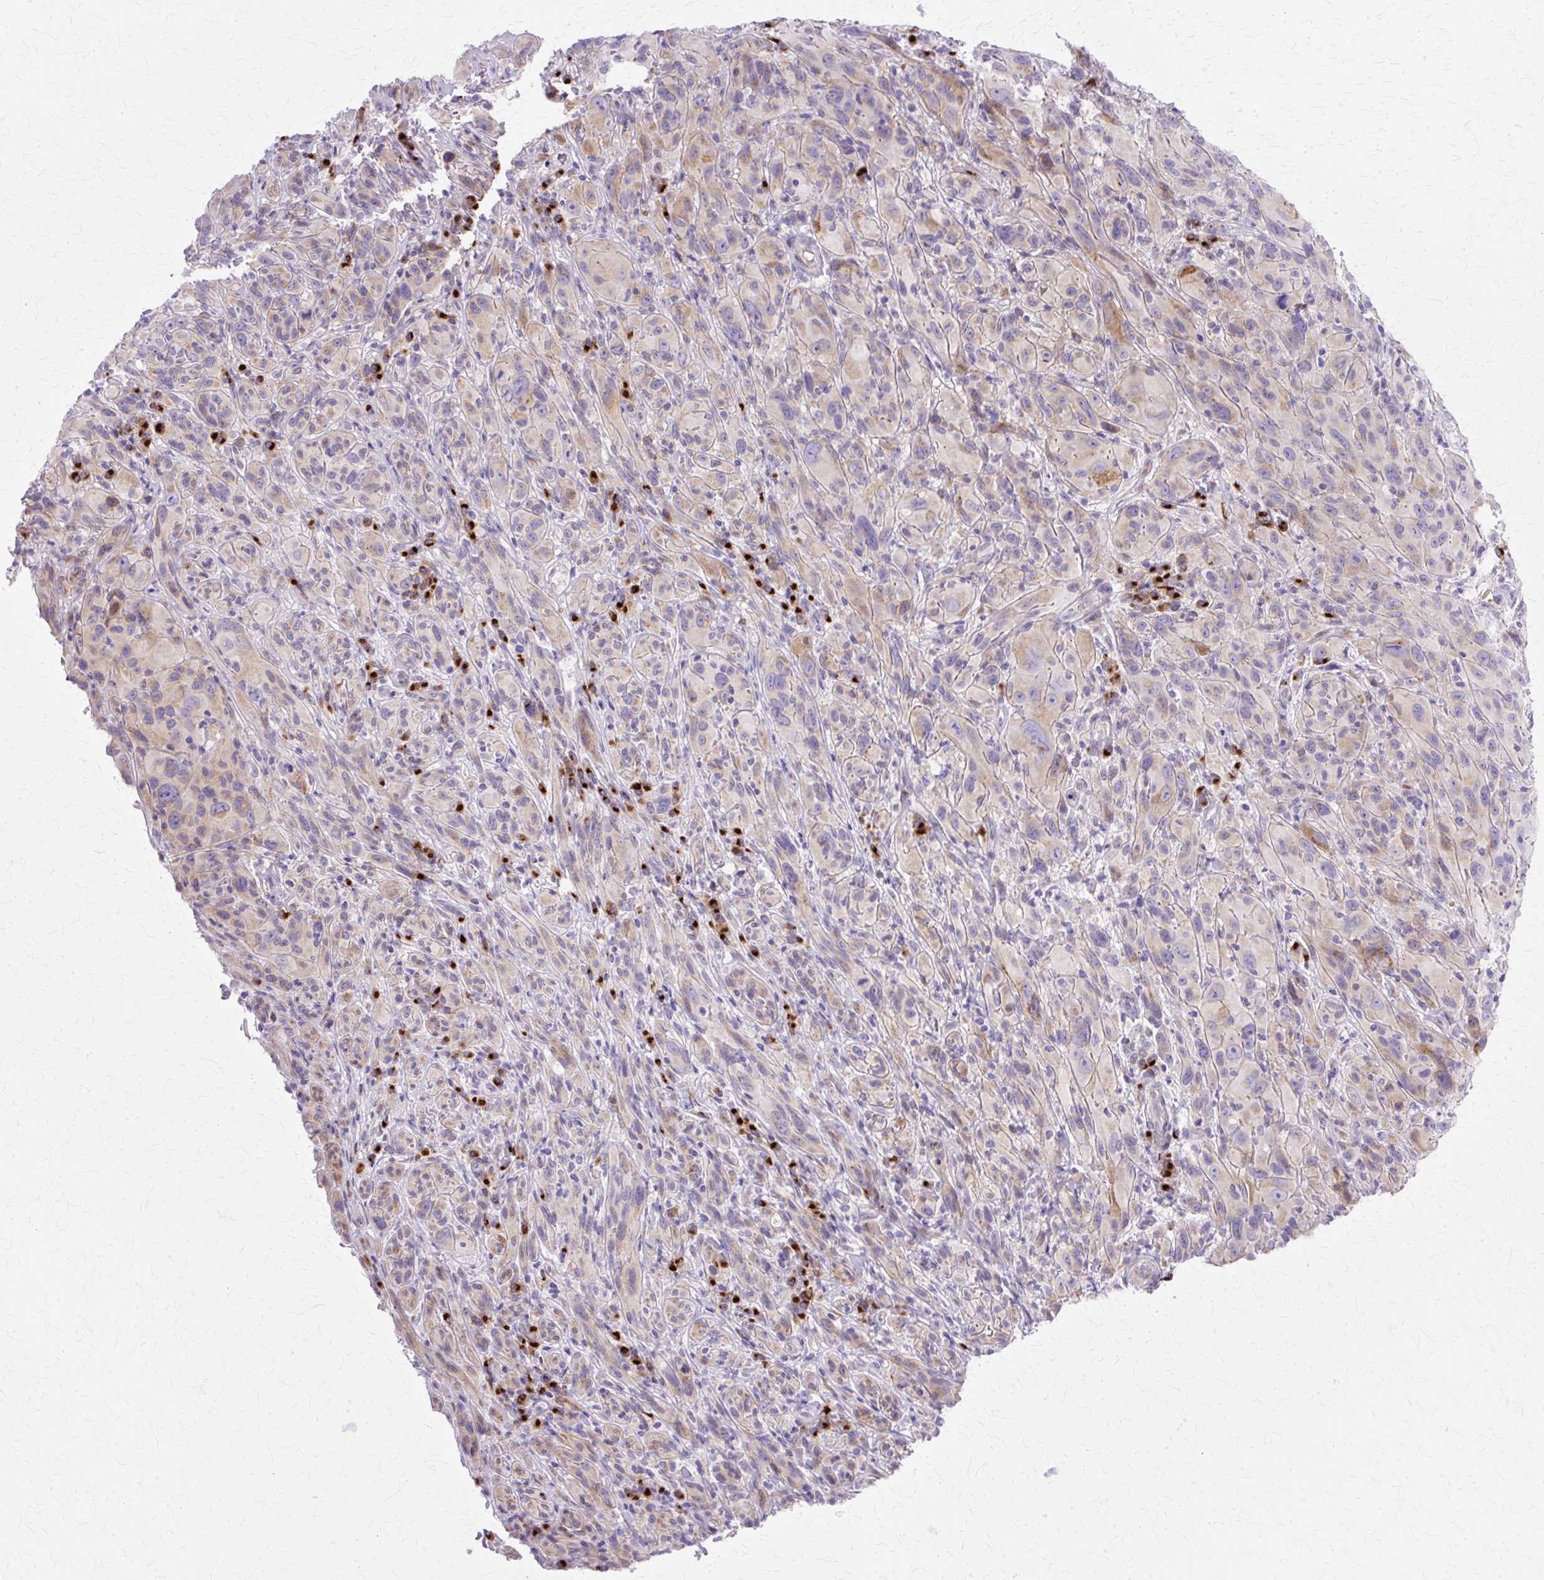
{"staining": {"intensity": "weak", "quantity": "25%-75%", "location": "cytoplasmic/membranous"}, "tissue": "melanoma", "cell_type": "Tumor cells", "image_type": "cancer", "snomed": [{"axis": "morphology", "description": "Malignant melanoma, NOS"}, {"axis": "topography", "description": "Skin of head"}], "caption": "The immunohistochemical stain labels weak cytoplasmic/membranous expression in tumor cells of melanoma tissue. Immunohistochemistry stains the protein in brown and the nuclei are stained blue.", "gene": "TBC1D3G", "patient": {"sex": "male", "age": 96}}